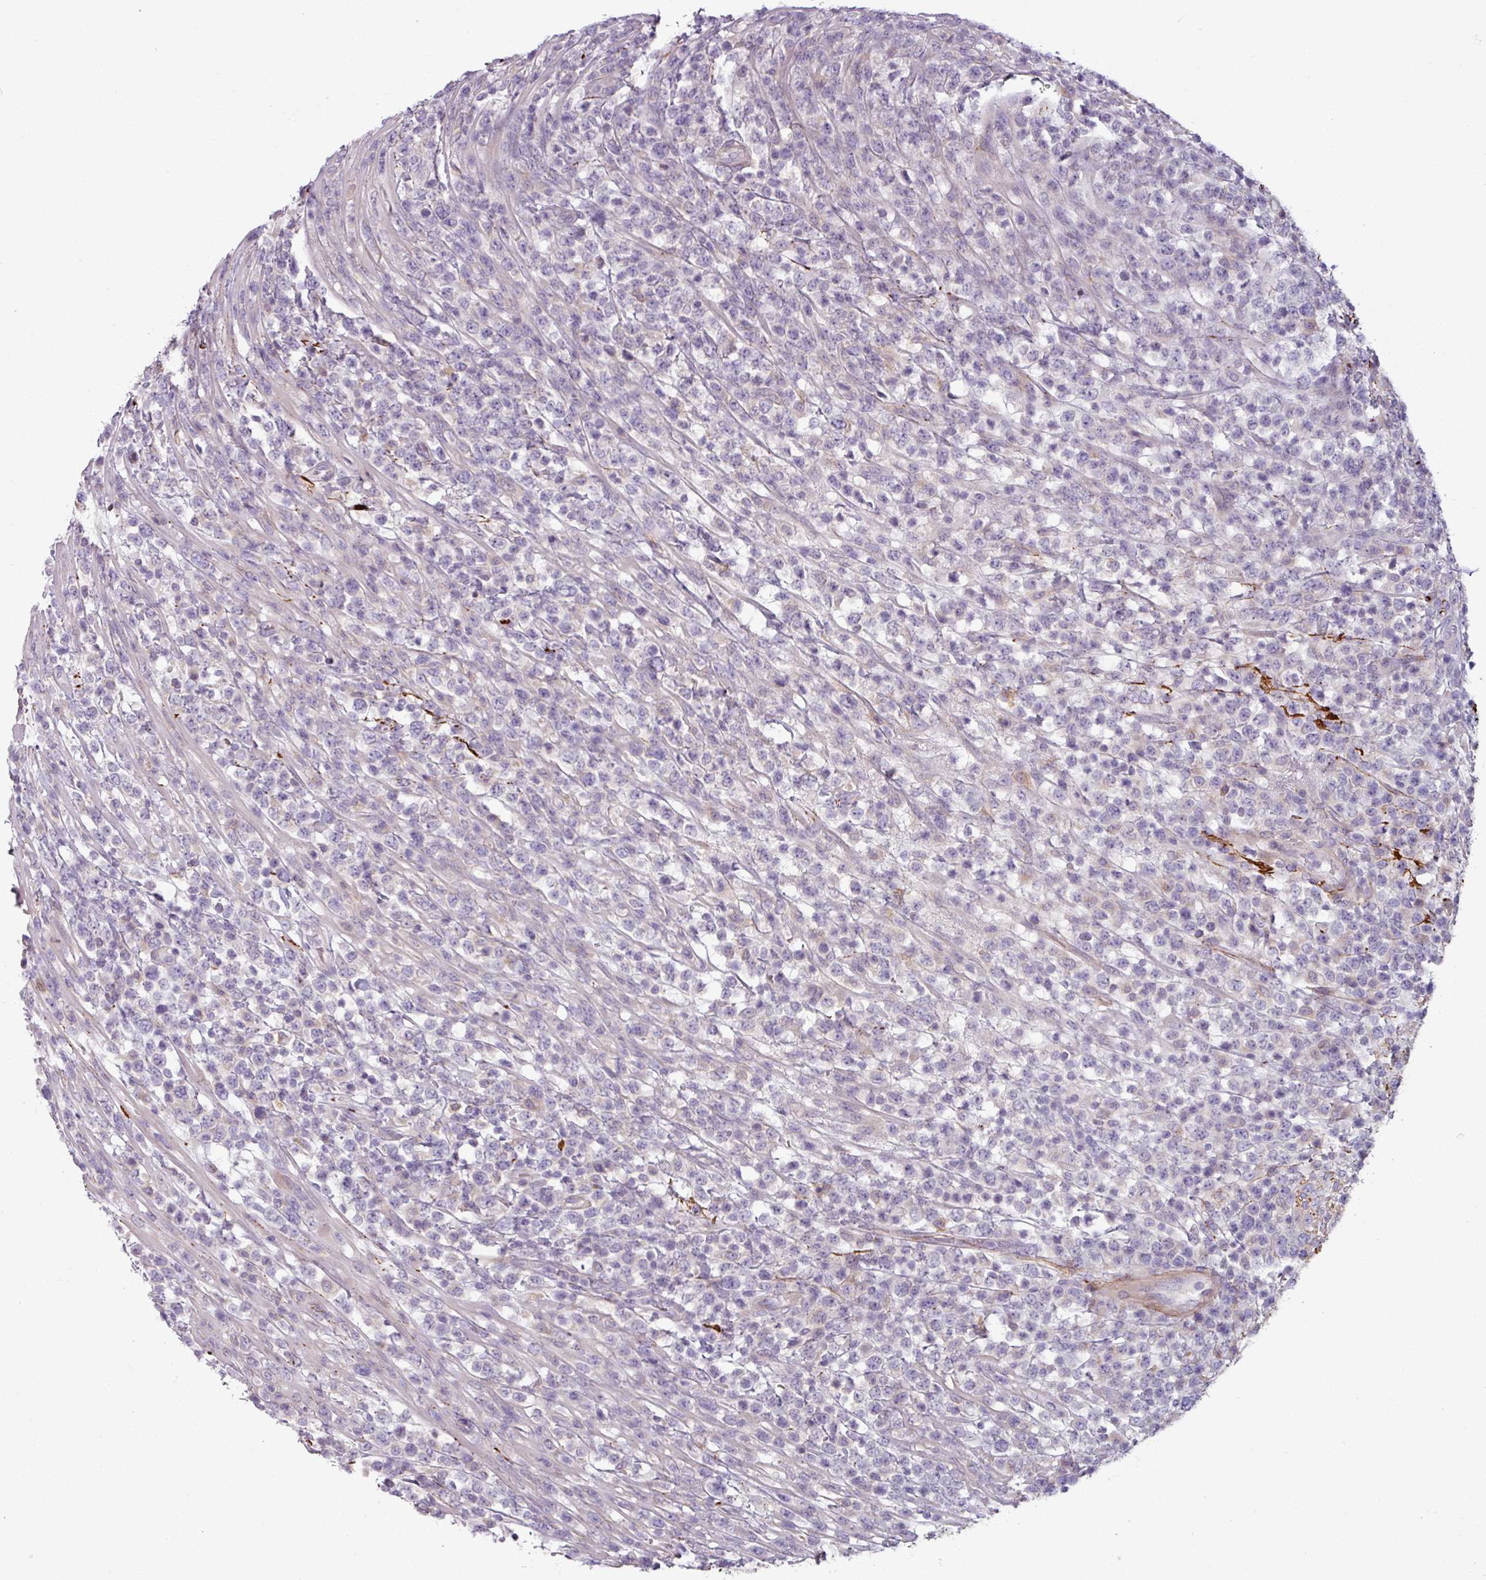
{"staining": {"intensity": "negative", "quantity": "none", "location": "none"}, "tissue": "lymphoma", "cell_type": "Tumor cells", "image_type": "cancer", "snomed": [{"axis": "morphology", "description": "Malignant lymphoma, non-Hodgkin's type, High grade"}, {"axis": "topography", "description": "Colon"}], "caption": "There is no significant expression in tumor cells of high-grade malignant lymphoma, non-Hodgkin's type.", "gene": "MTMR14", "patient": {"sex": "female", "age": 53}}